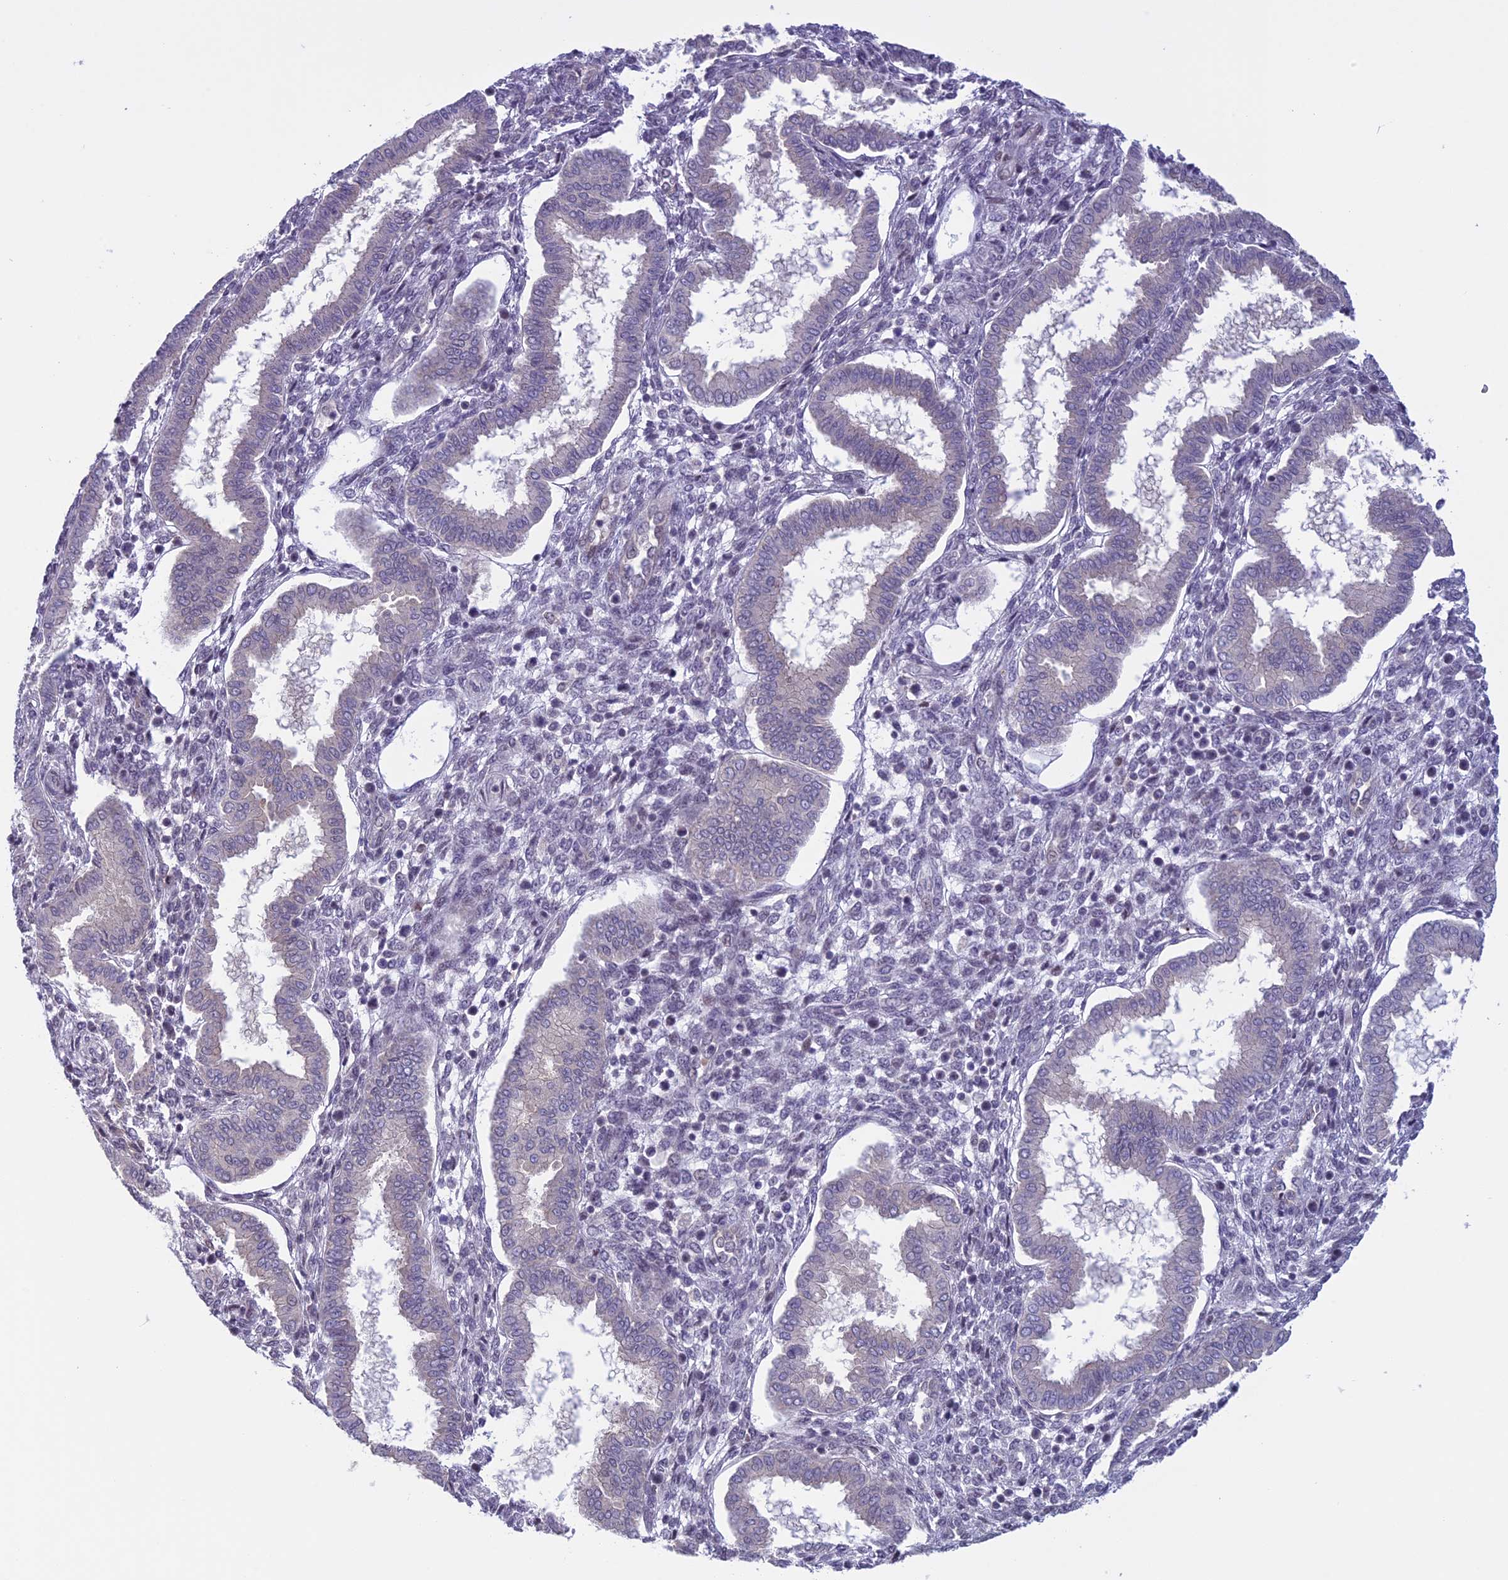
{"staining": {"intensity": "negative", "quantity": "none", "location": "none"}, "tissue": "endometrium", "cell_type": "Cells in endometrial stroma", "image_type": "normal", "snomed": [{"axis": "morphology", "description": "Normal tissue, NOS"}, {"axis": "topography", "description": "Endometrium"}], "caption": "IHC histopathology image of unremarkable endometrium stained for a protein (brown), which displays no expression in cells in endometrial stroma.", "gene": "CORO2A", "patient": {"sex": "female", "age": 24}}